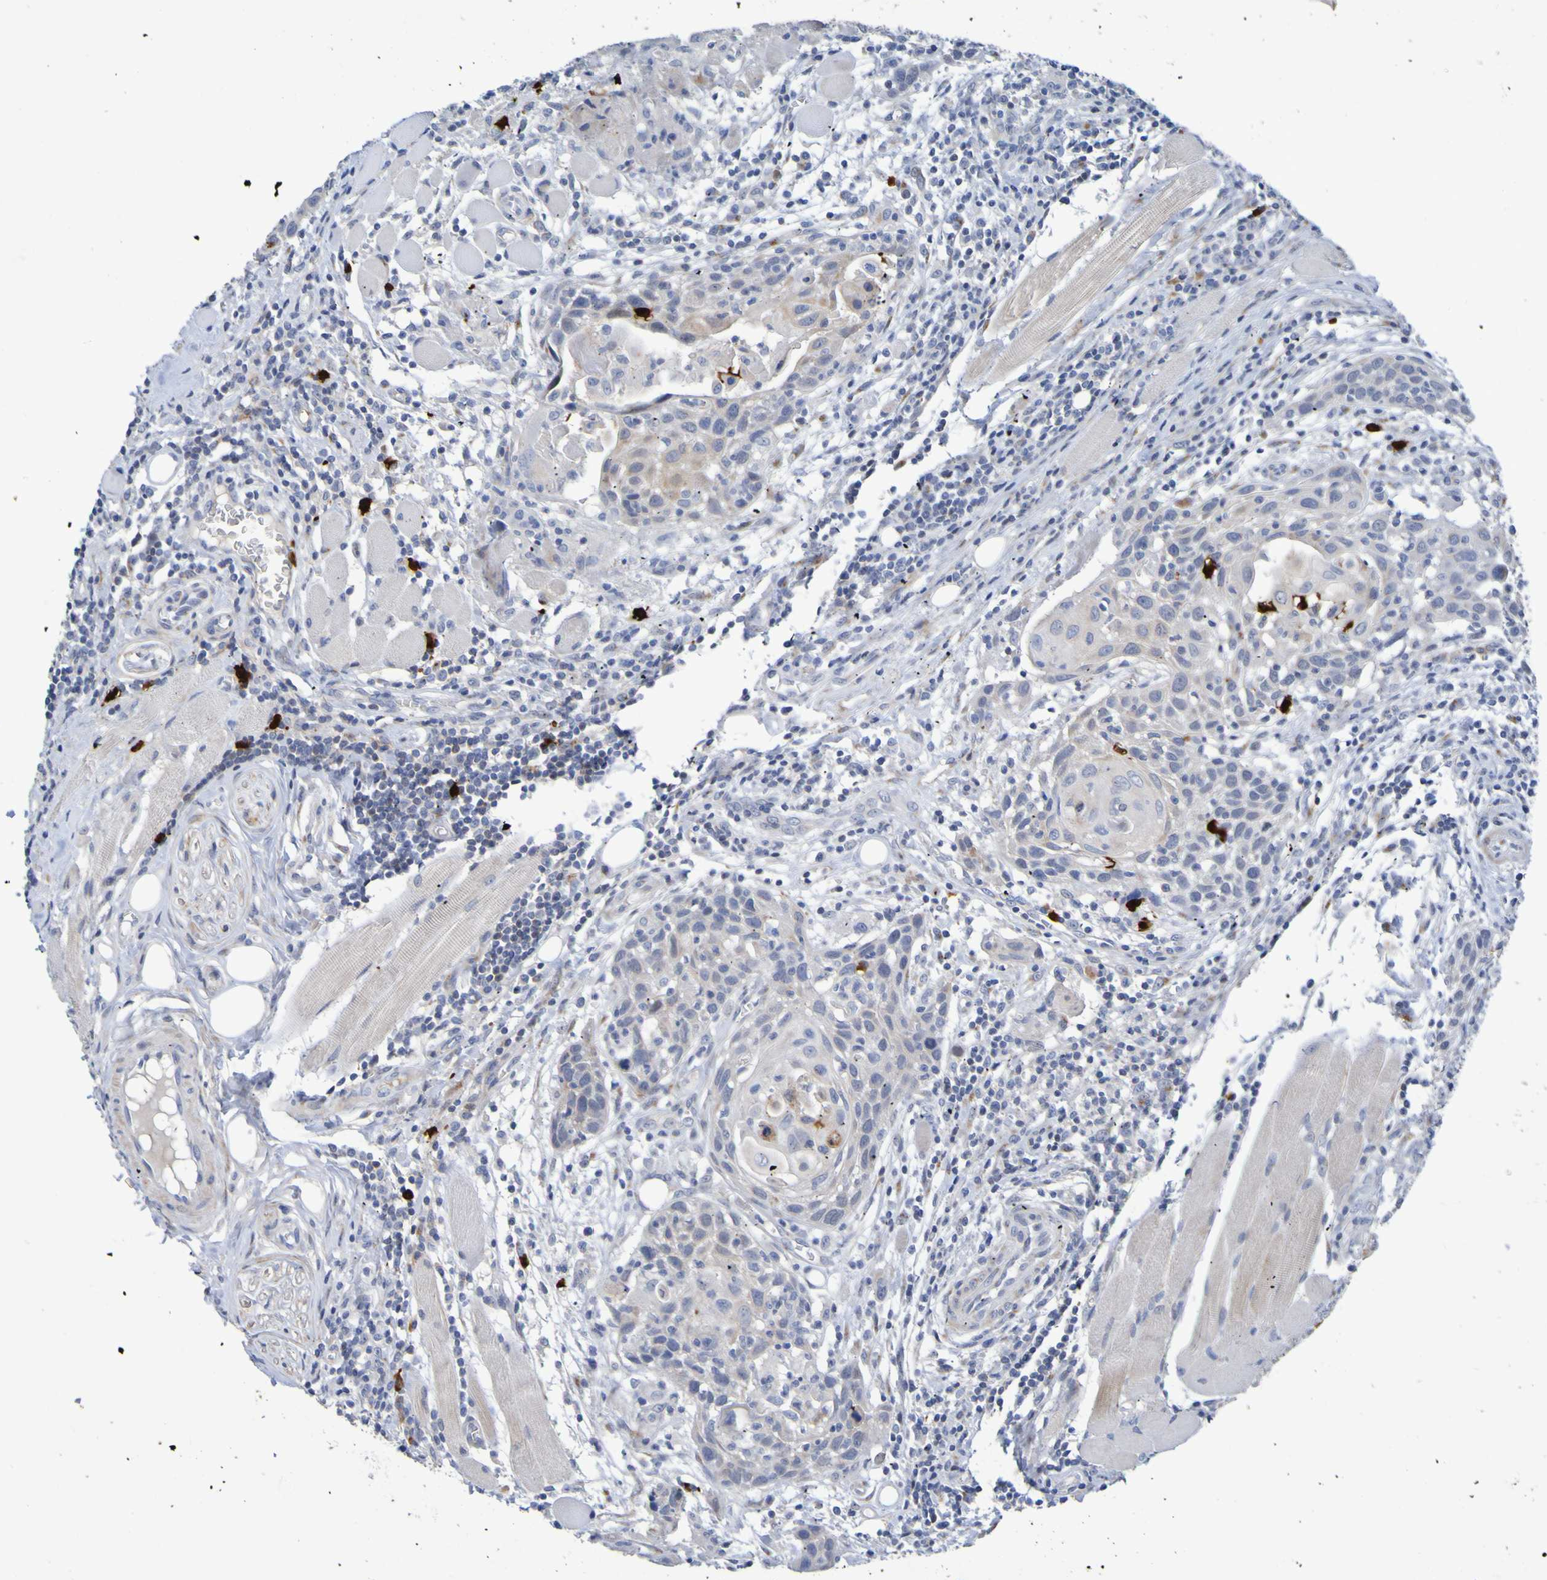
{"staining": {"intensity": "weak", "quantity": "<25%", "location": "cytoplasmic/membranous"}, "tissue": "head and neck cancer", "cell_type": "Tumor cells", "image_type": "cancer", "snomed": [{"axis": "morphology", "description": "Squamous cell carcinoma, NOS"}, {"axis": "topography", "description": "Oral tissue"}, {"axis": "topography", "description": "Head-Neck"}], "caption": "Tumor cells show no significant protein expression in head and neck cancer (squamous cell carcinoma).", "gene": "C11orf24", "patient": {"sex": "female", "age": 50}}